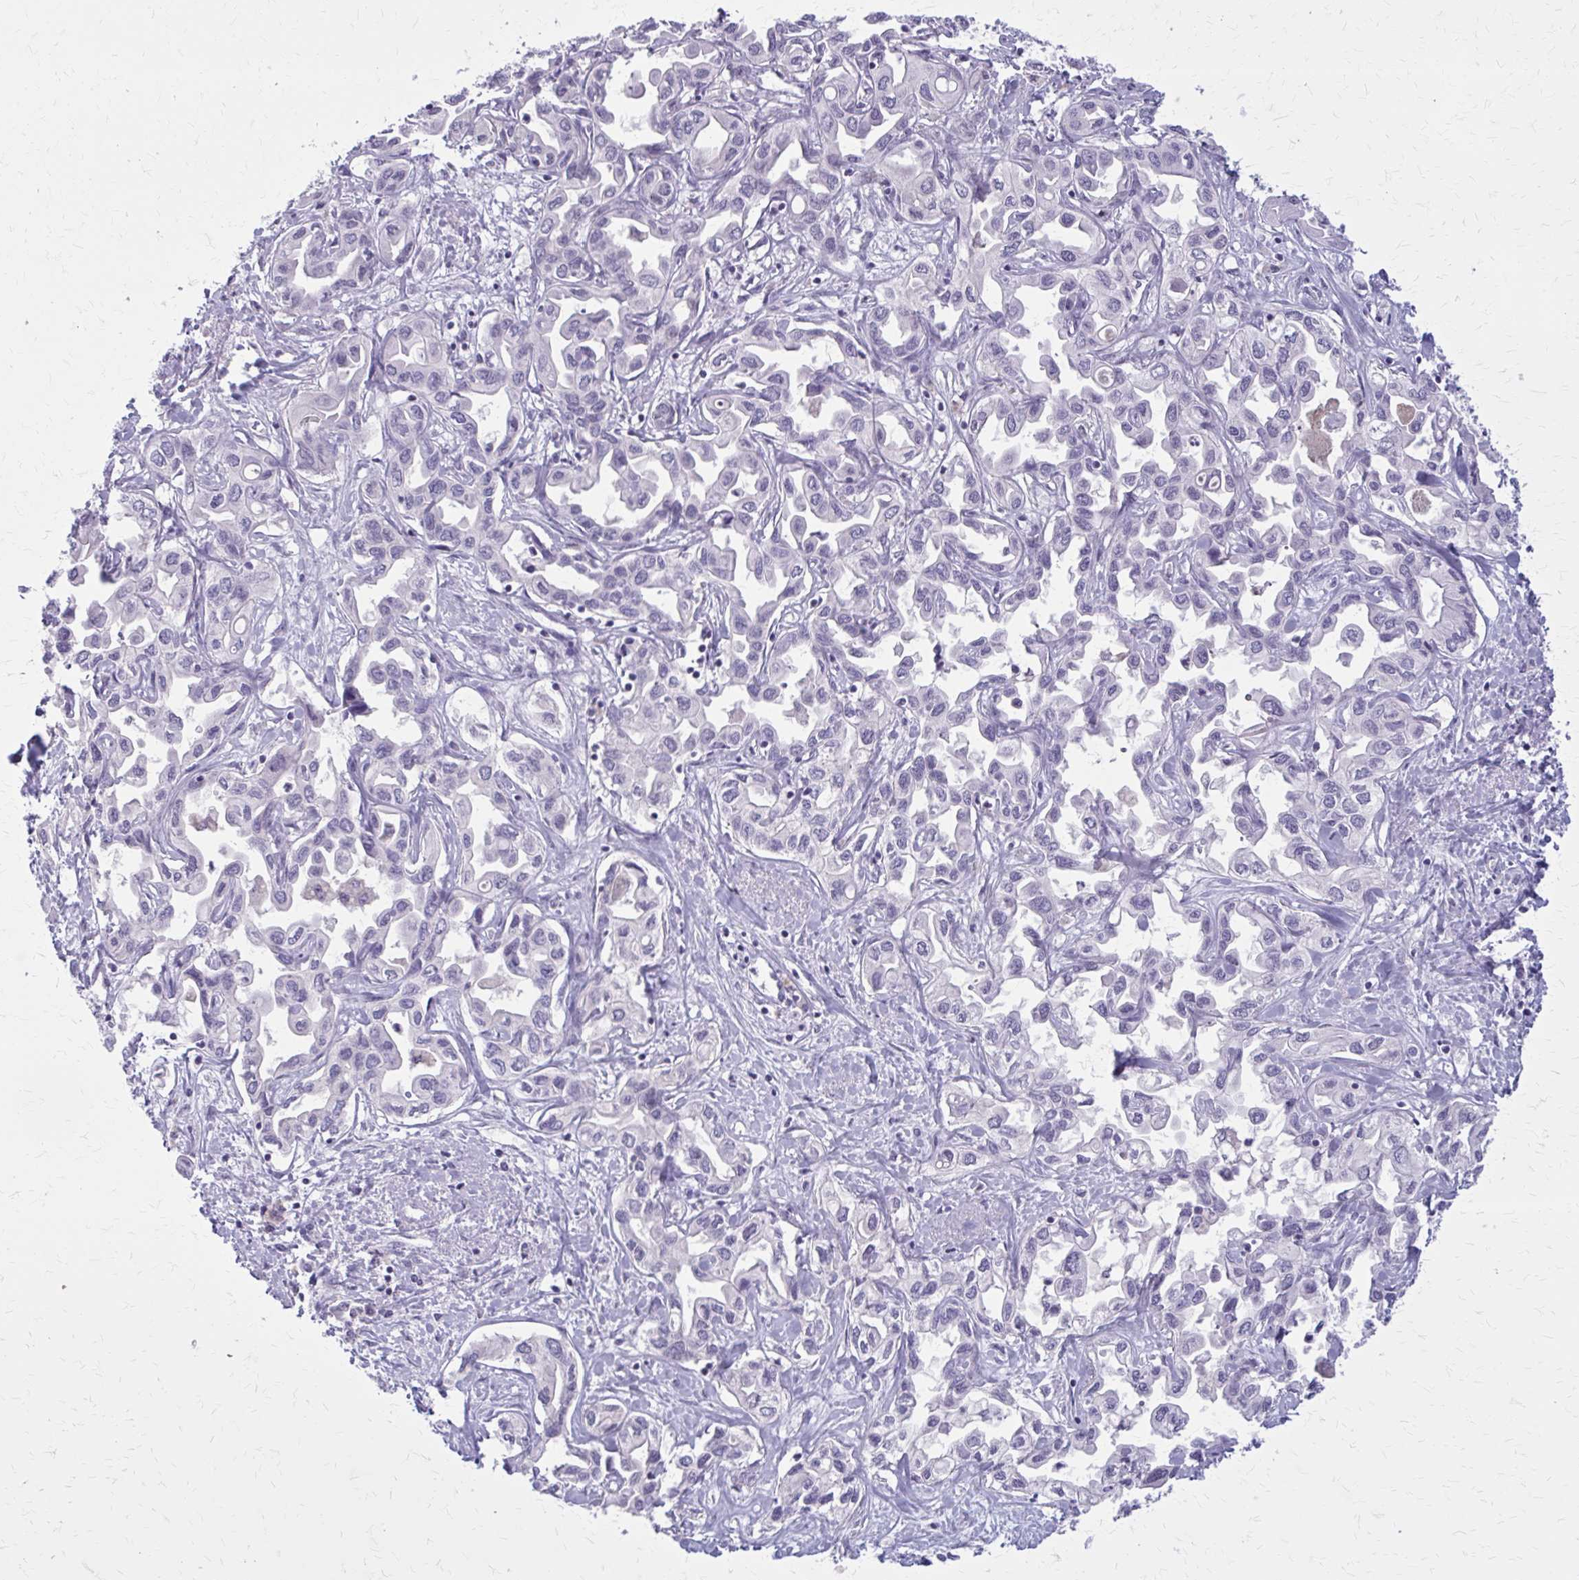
{"staining": {"intensity": "negative", "quantity": "none", "location": "none"}, "tissue": "liver cancer", "cell_type": "Tumor cells", "image_type": "cancer", "snomed": [{"axis": "morphology", "description": "Cholangiocarcinoma"}, {"axis": "topography", "description": "Liver"}], "caption": "High power microscopy image of an immunohistochemistry photomicrograph of liver cholangiocarcinoma, revealing no significant expression in tumor cells.", "gene": "OR4A47", "patient": {"sex": "female", "age": 64}}